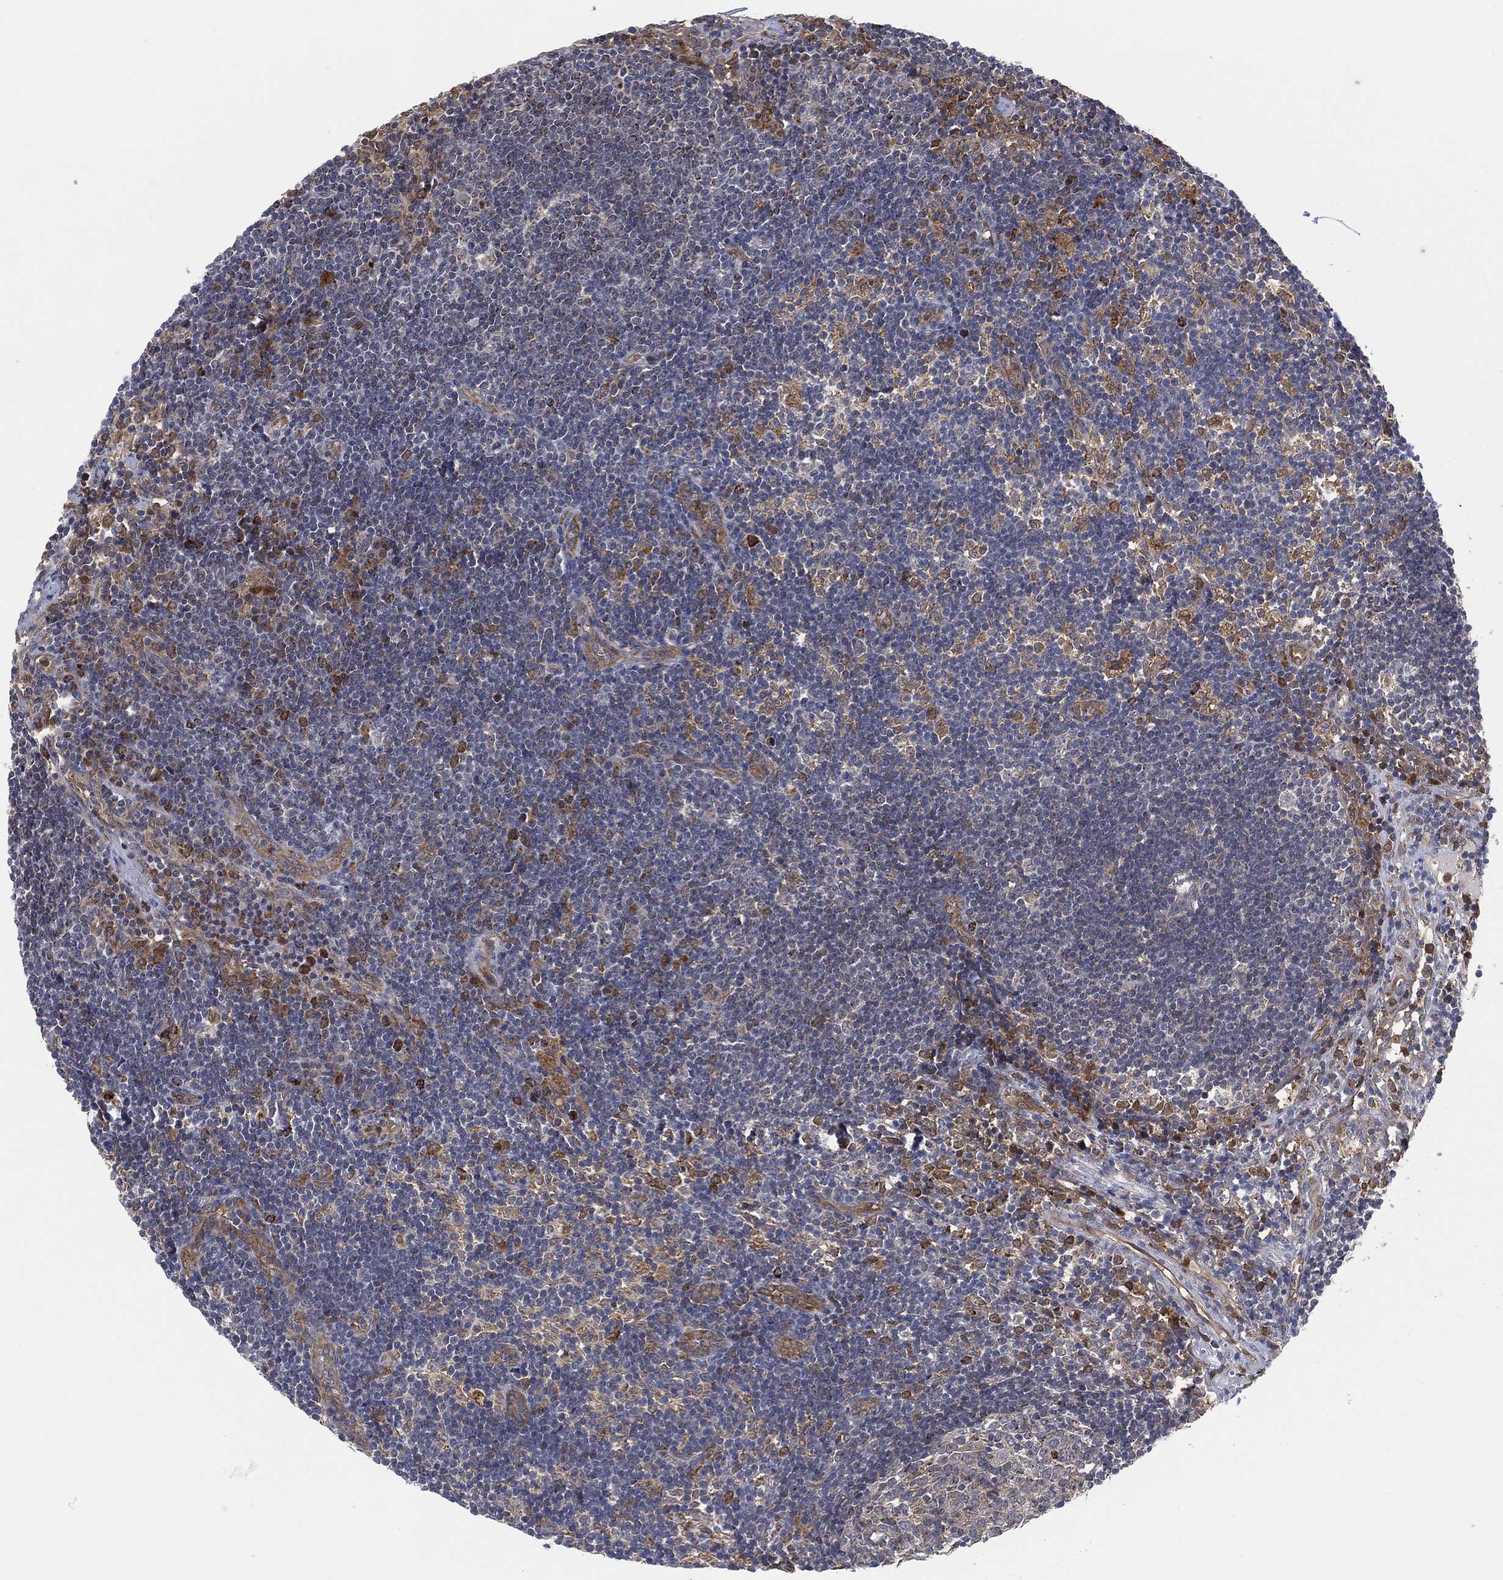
{"staining": {"intensity": "negative", "quantity": "none", "location": "none"}, "tissue": "lymph node", "cell_type": "Germinal center cells", "image_type": "normal", "snomed": [{"axis": "morphology", "description": "Normal tissue, NOS"}, {"axis": "morphology", "description": "Adenocarcinoma, NOS"}, {"axis": "topography", "description": "Lymph node"}, {"axis": "topography", "description": "Pancreas"}], "caption": "IHC photomicrograph of normal lymph node: human lymph node stained with DAB (3,3'-diaminobenzidine) displays no significant protein staining in germinal center cells. The staining was performed using DAB to visualize the protein expression in brown, while the nuclei were stained in blue with hematoxylin (Magnification: 20x).", "gene": "FES", "patient": {"sex": "female", "age": 58}}